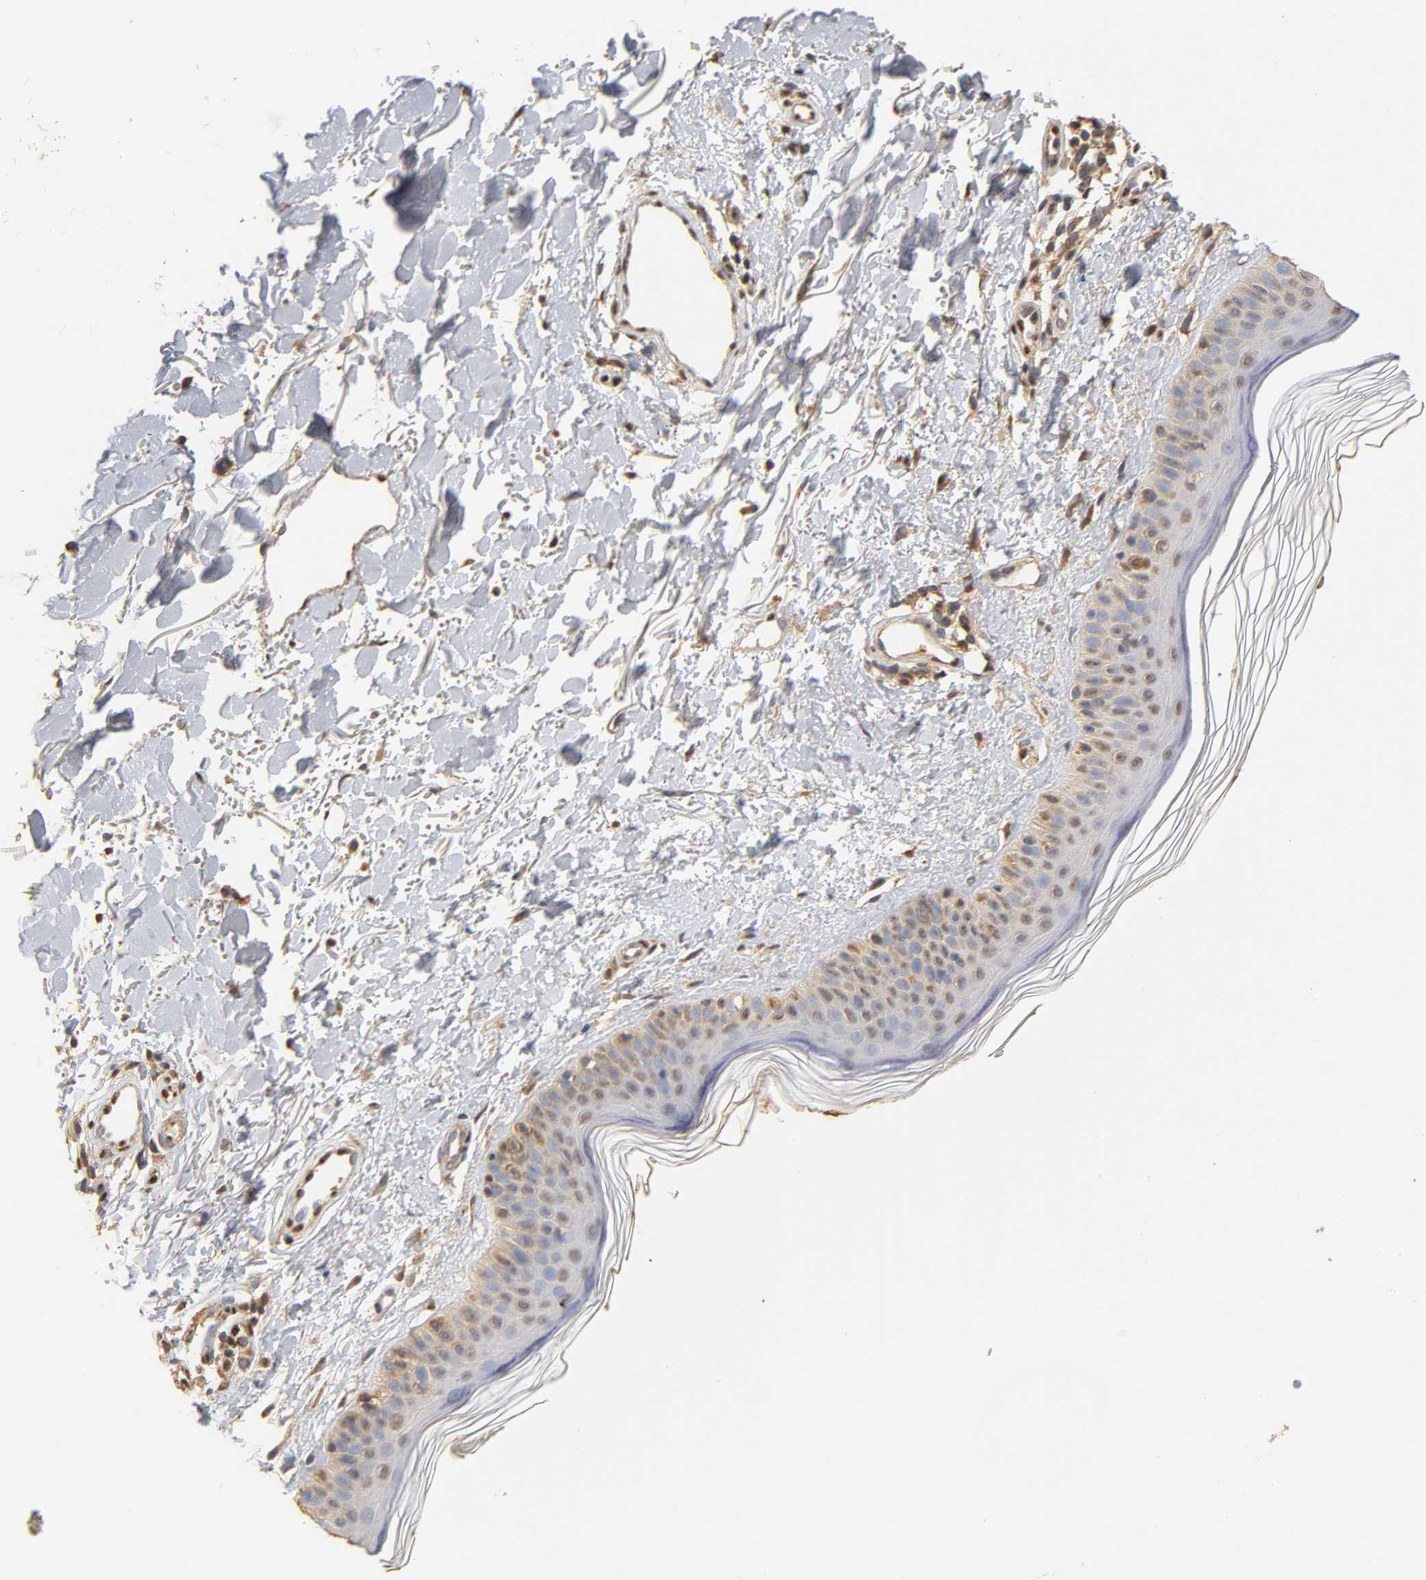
{"staining": {"intensity": "moderate", "quantity": ">75%", "location": "cytoplasmic/membranous"}, "tissue": "skin", "cell_type": "Fibroblasts", "image_type": "normal", "snomed": [{"axis": "morphology", "description": "Normal tissue, NOS"}, {"axis": "topography", "description": "Skin"}], "caption": "Immunohistochemical staining of benign human skin demonstrates moderate cytoplasmic/membranous protein positivity in approximately >75% of fibroblasts. (brown staining indicates protein expression, while blue staining denotes nuclei).", "gene": "PKN1", "patient": {"sex": "male", "age": 71}}